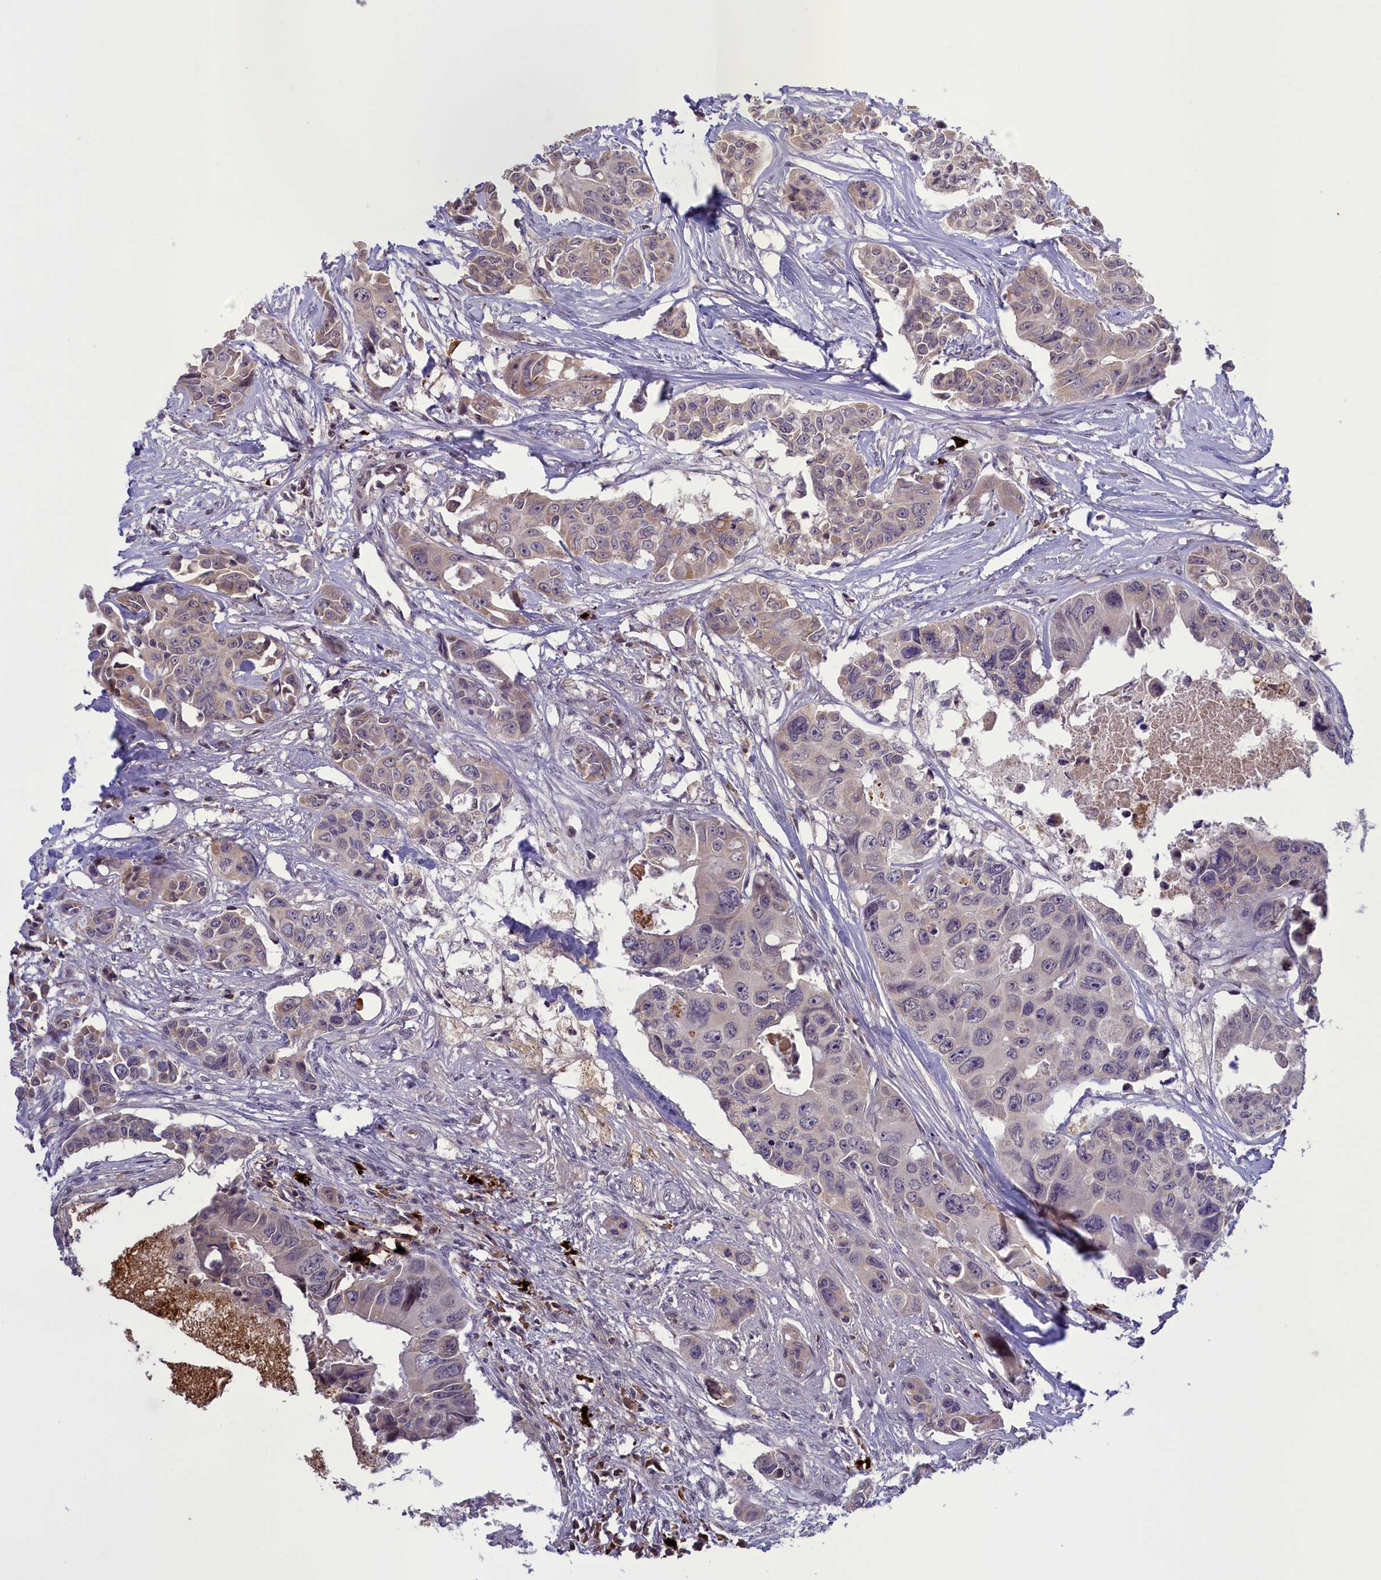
{"staining": {"intensity": "weak", "quantity": "<25%", "location": "cytoplasmic/membranous"}, "tissue": "colorectal cancer", "cell_type": "Tumor cells", "image_type": "cancer", "snomed": [{"axis": "morphology", "description": "Adenocarcinoma, NOS"}, {"axis": "topography", "description": "Rectum"}], "caption": "This is an immunohistochemistry image of human colorectal cancer. There is no staining in tumor cells.", "gene": "RRAD", "patient": {"sex": "male", "age": 87}}